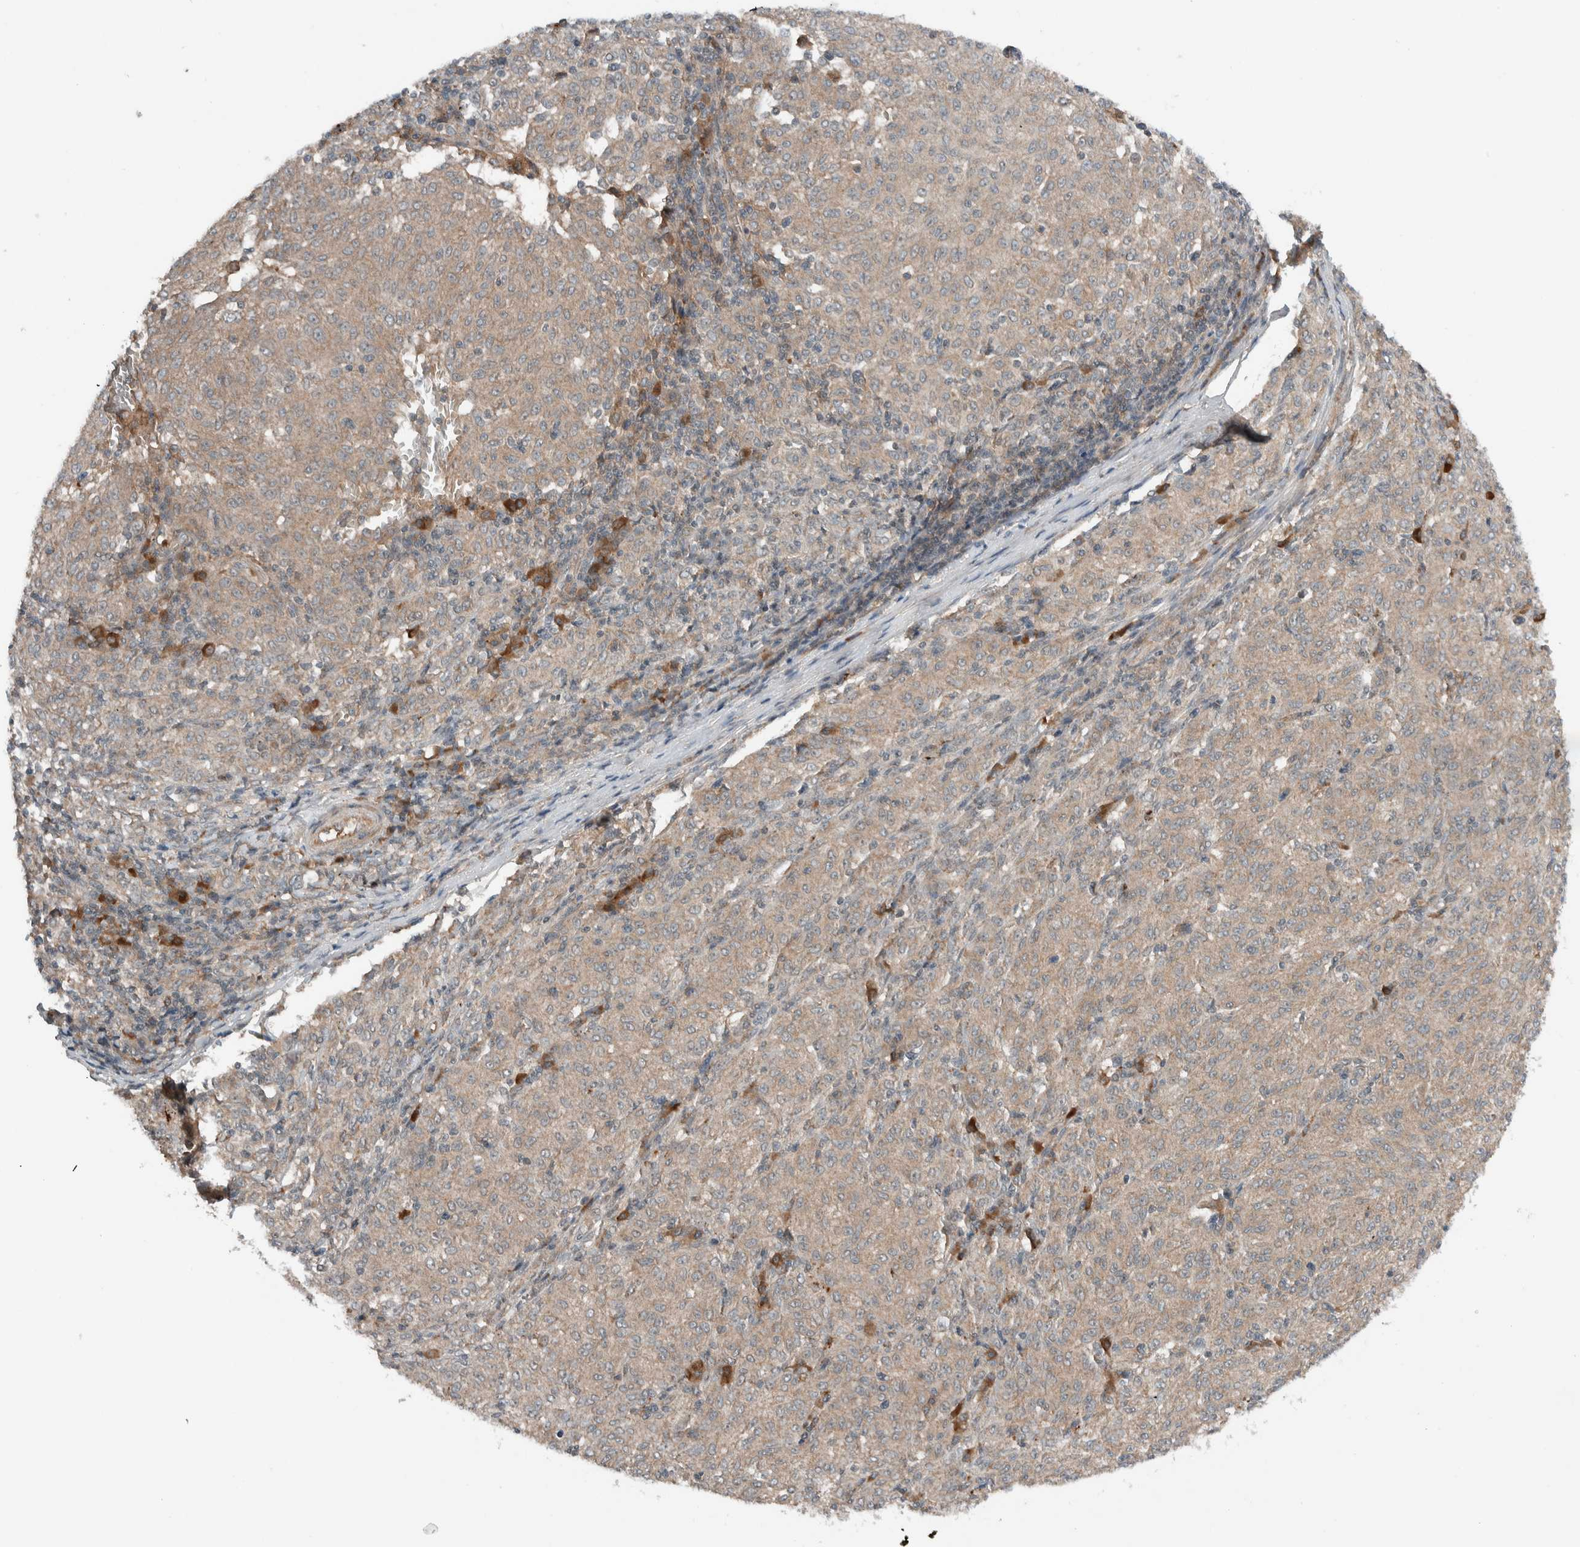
{"staining": {"intensity": "weak", "quantity": ">75%", "location": "cytoplasmic/membranous"}, "tissue": "melanoma", "cell_type": "Tumor cells", "image_type": "cancer", "snomed": [{"axis": "morphology", "description": "Malignant melanoma, NOS"}, {"axis": "topography", "description": "Skin"}], "caption": "Protein staining of melanoma tissue demonstrates weak cytoplasmic/membranous staining in about >75% of tumor cells. The staining is performed using DAB brown chromogen to label protein expression. The nuclei are counter-stained blue using hematoxylin.", "gene": "ARMC7", "patient": {"sex": "female", "age": 72}}